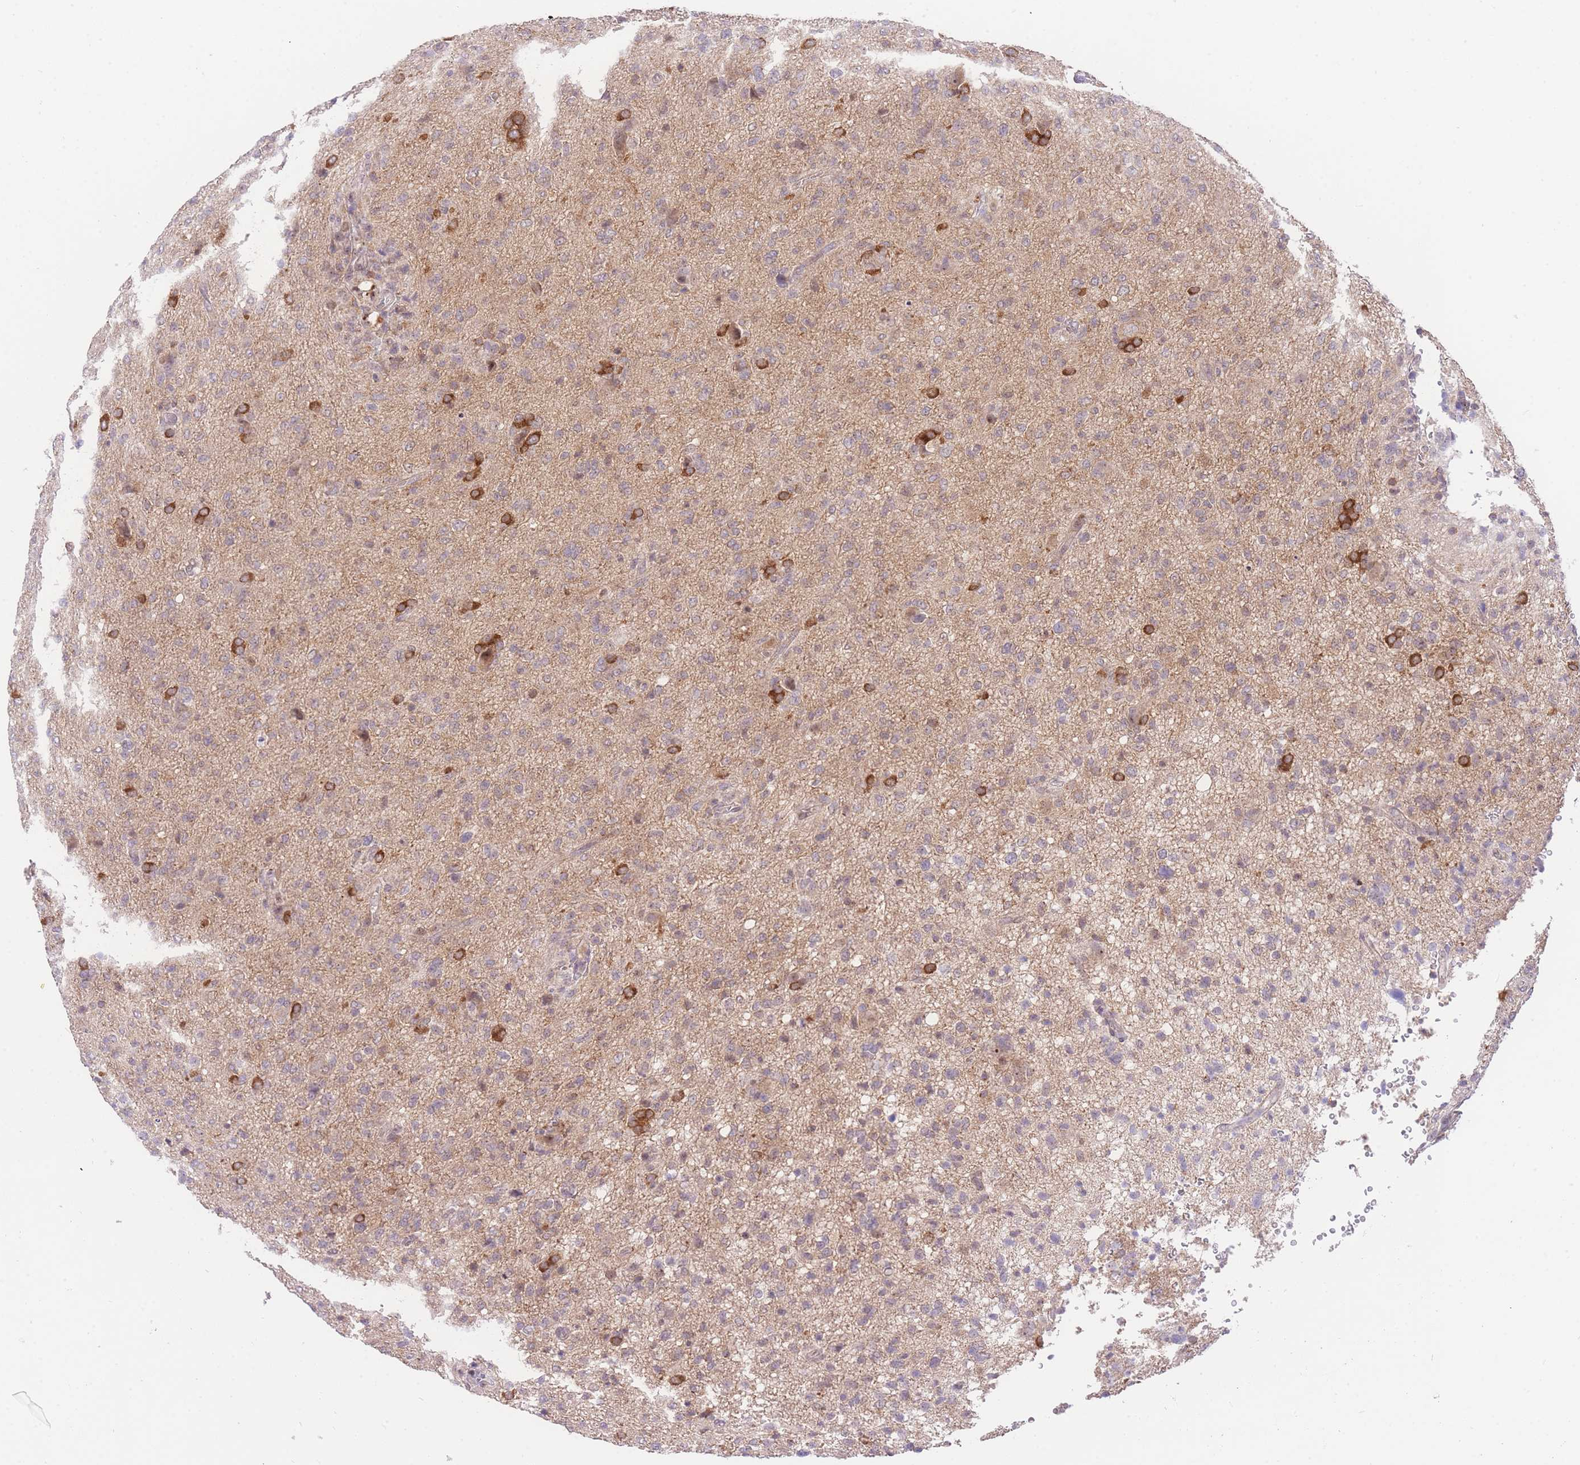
{"staining": {"intensity": "strong", "quantity": "<25%", "location": "cytoplasmic/membranous"}, "tissue": "glioma", "cell_type": "Tumor cells", "image_type": "cancer", "snomed": [{"axis": "morphology", "description": "Glioma, malignant, High grade"}, {"axis": "topography", "description": "Brain"}], "caption": "Protein staining shows strong cytoplasmic/membranous positivity in about <25% of tumor cells in malignant high-grade glioma.", "gene": "STK39", "patient": {"sex": "female", "age": 57}}